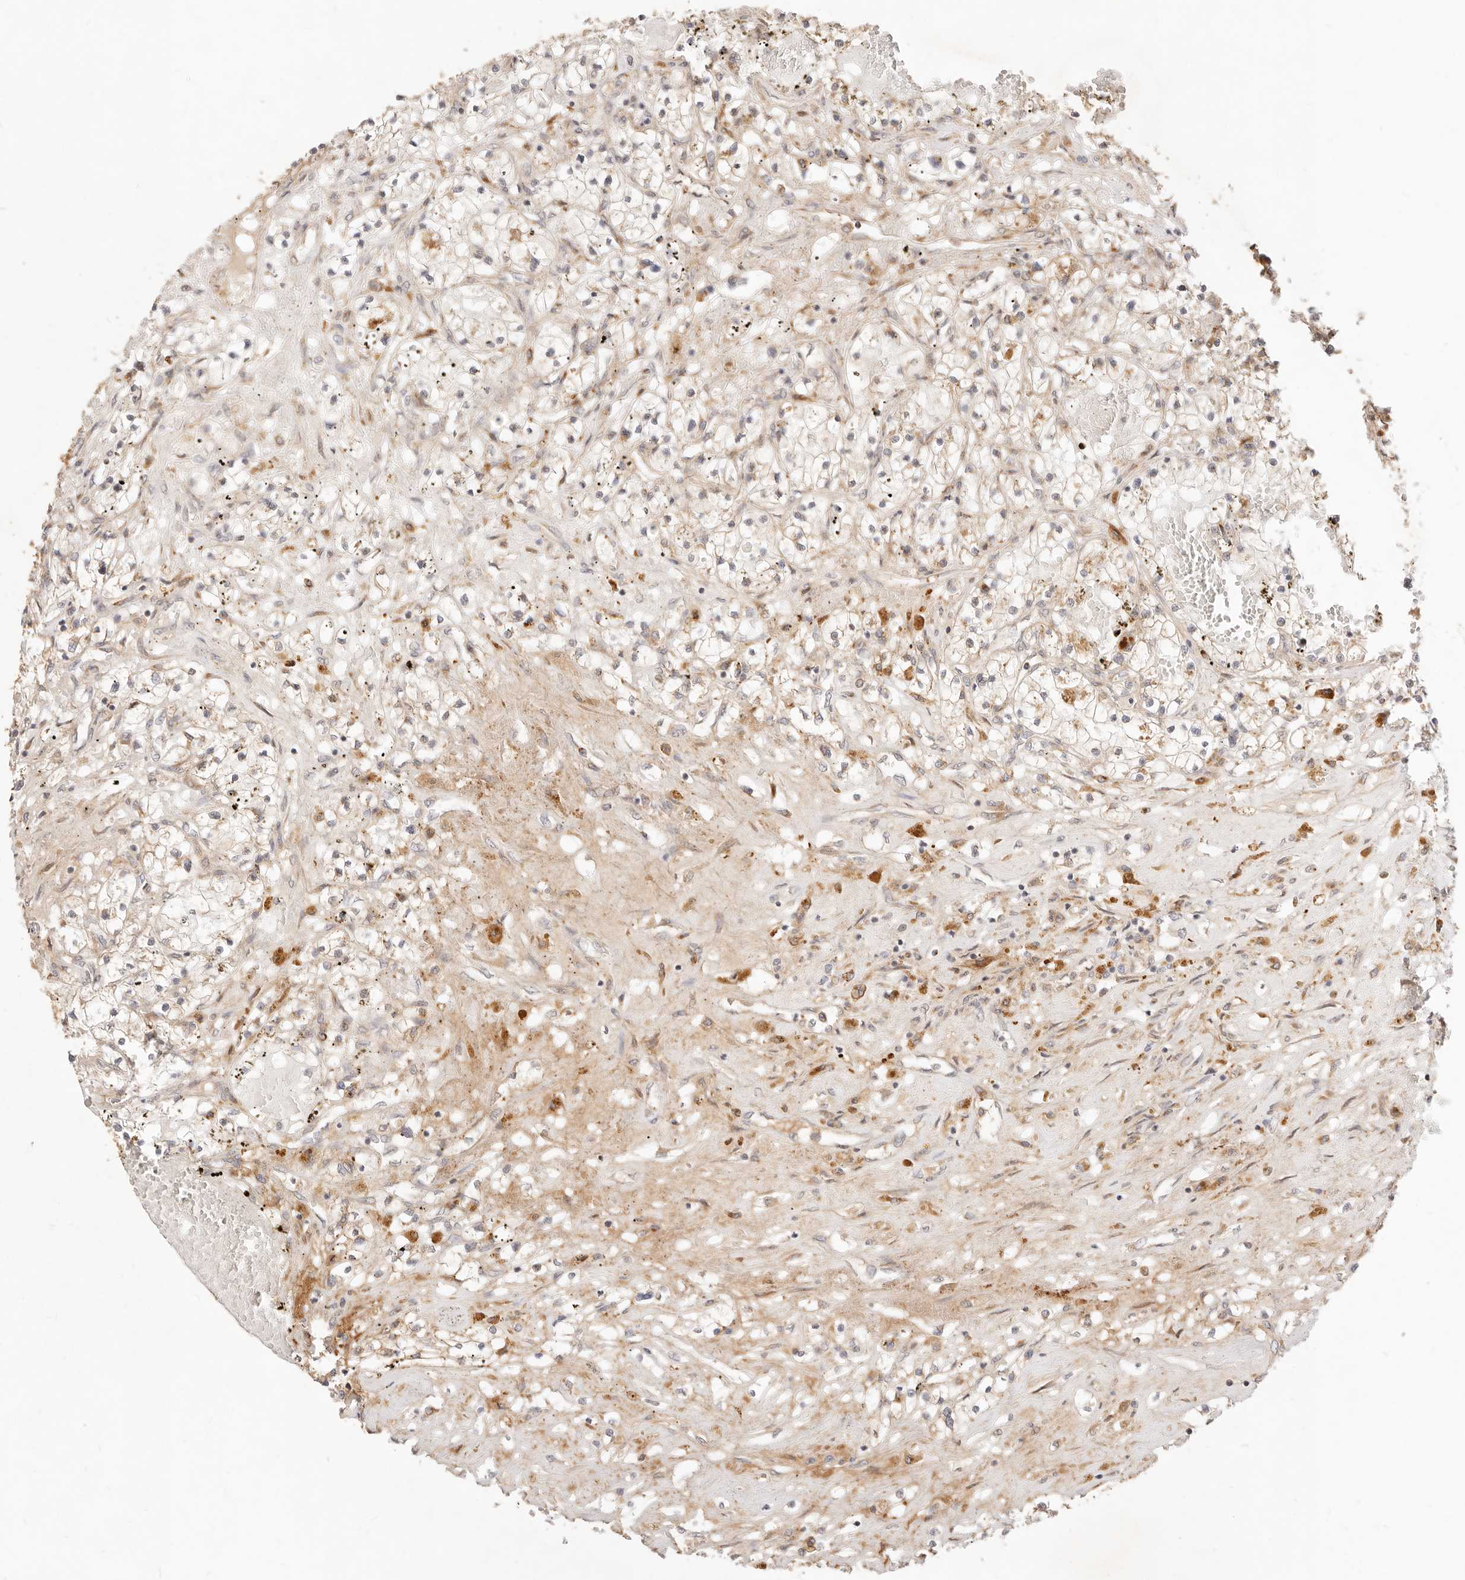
{"staining": {"intensity": "weak", "quantity": ">75%", "location": "cytoplasmic/membranous"}, "tissue": "renal cancer", "cell_type": "Tumor cells", "image_type": "cancer", "snomed": [{"axis": "morphology", "description": "Normal tissue, NOS"}, {"axis": "morphology", "description": "Adenocarcinoma, NOS"}, {"axis": "topography", "description": "Kidney"}], "caption": "Protein expression analysis of human renal cancer (adenocarcinoma) reveals weak cytoplasmic/membranous positivity in approximately >75% of tumor cells.", "gene": "UBXN10", "patient": {"sex": "male", "age": 68}}